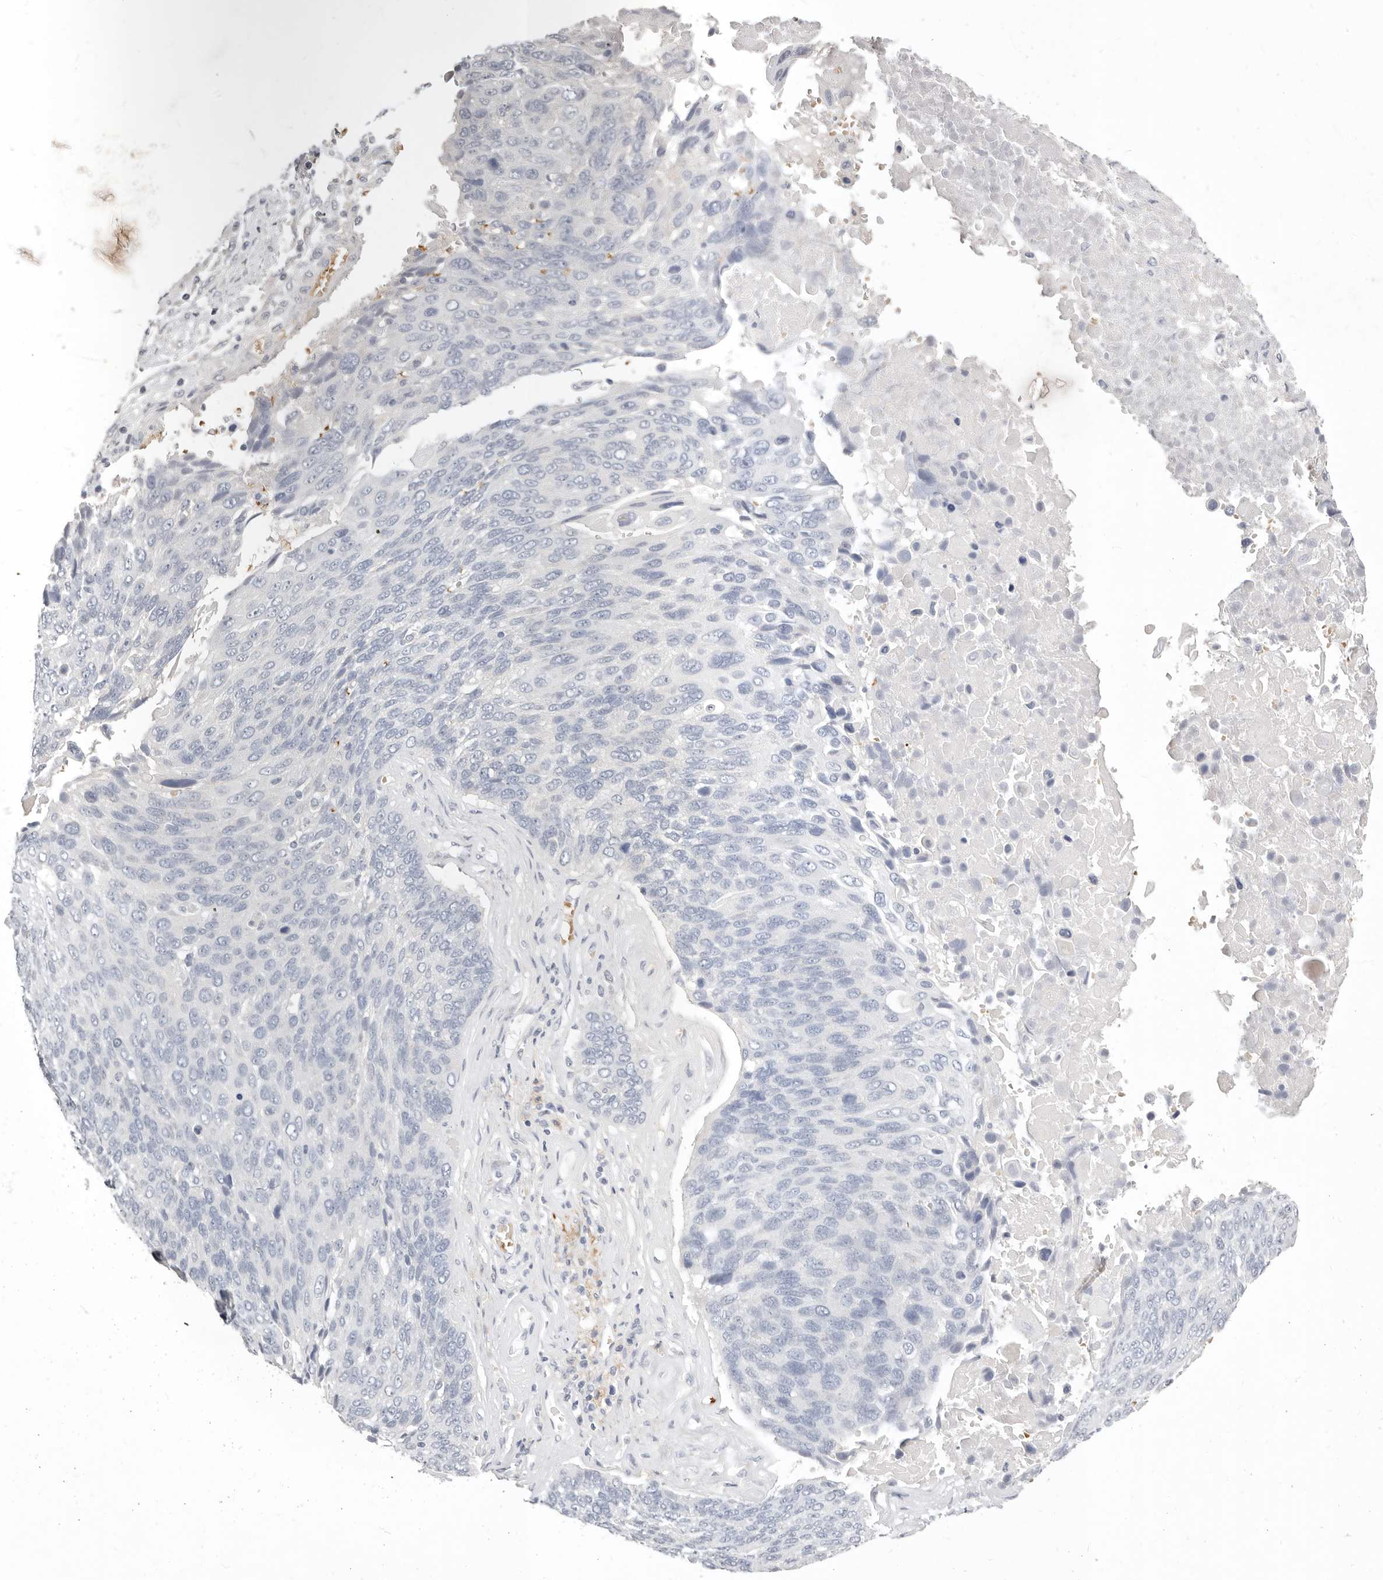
{"staining": {"intensity": "negative", "quantity": "none", "location": "none"}, "tissue": "lung cancer", "cell_type": "Tumor cells", "image_type": "cancer", "snomed": [{"axis": "morphology", "description": "Squamous cell carcinoma, NOS"}, {"axis": "topography", "description": "Lung"}], "caption": "Histopathology image shows no significant protein expression in tumor cells of squamous cell carcinoma (lung).", "gene": "TMEM63B", "patient": {"sex": "male", "age": 66}}